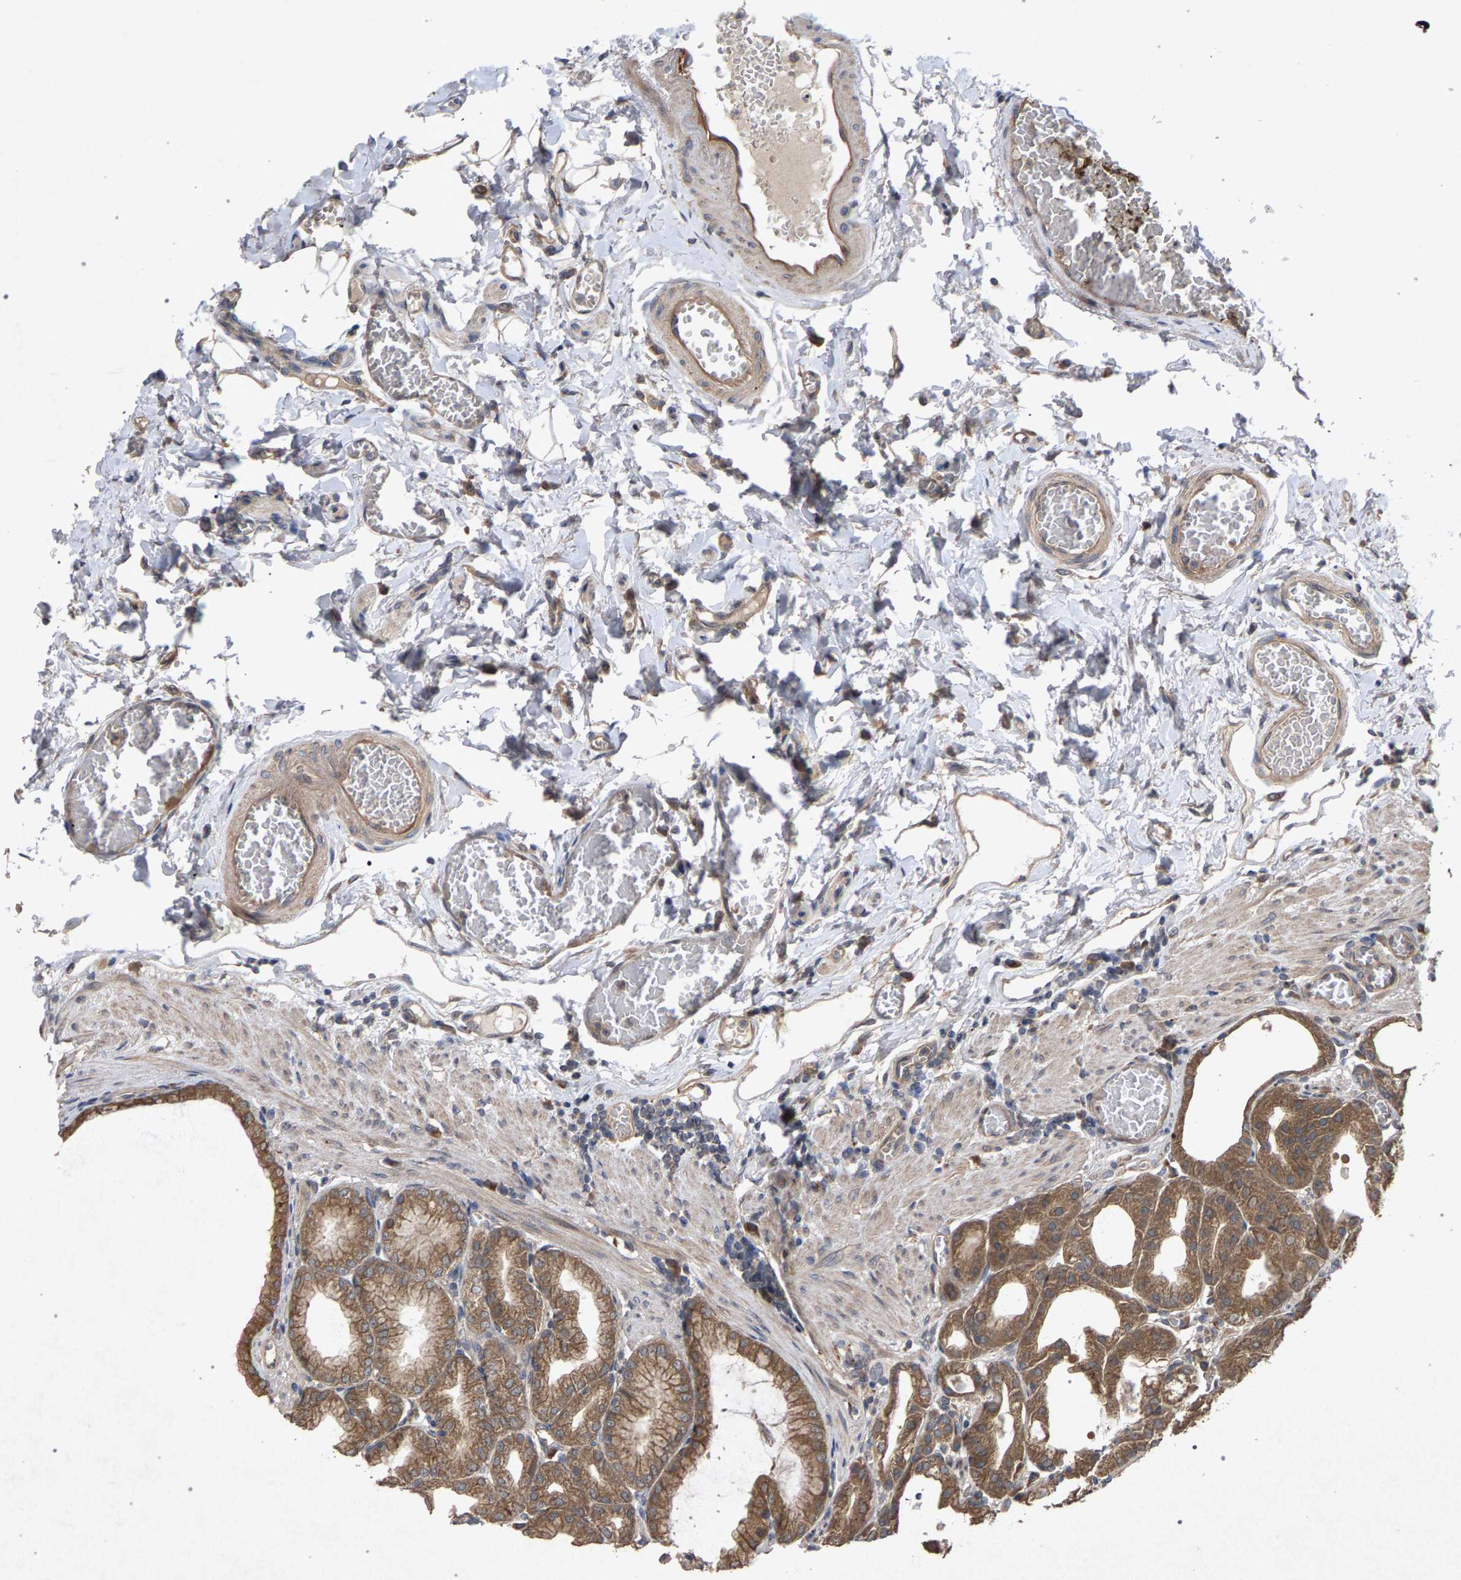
{"staining": {"intensity": "moderate", "quantity": ">75%", "location": "cytoplasmic/membranous"}, "tissue": "stomach", "cell_type": "Glandular cells", "image_type": "normal", "snomed": [{"axis": "morphology", "description": "Normal tissue, NOS"}, {"axis": "topography", "description": "Stomach, lower"}], "caption": "There is medium levels of moderate cytoplasmic/membranous staining in glandular cells of unremarkable stomach, as demonstrated by immunohistochemical staining (brown color).", "gene": "SLC4A4", "patient": {"sex": "male", "age": 71}}